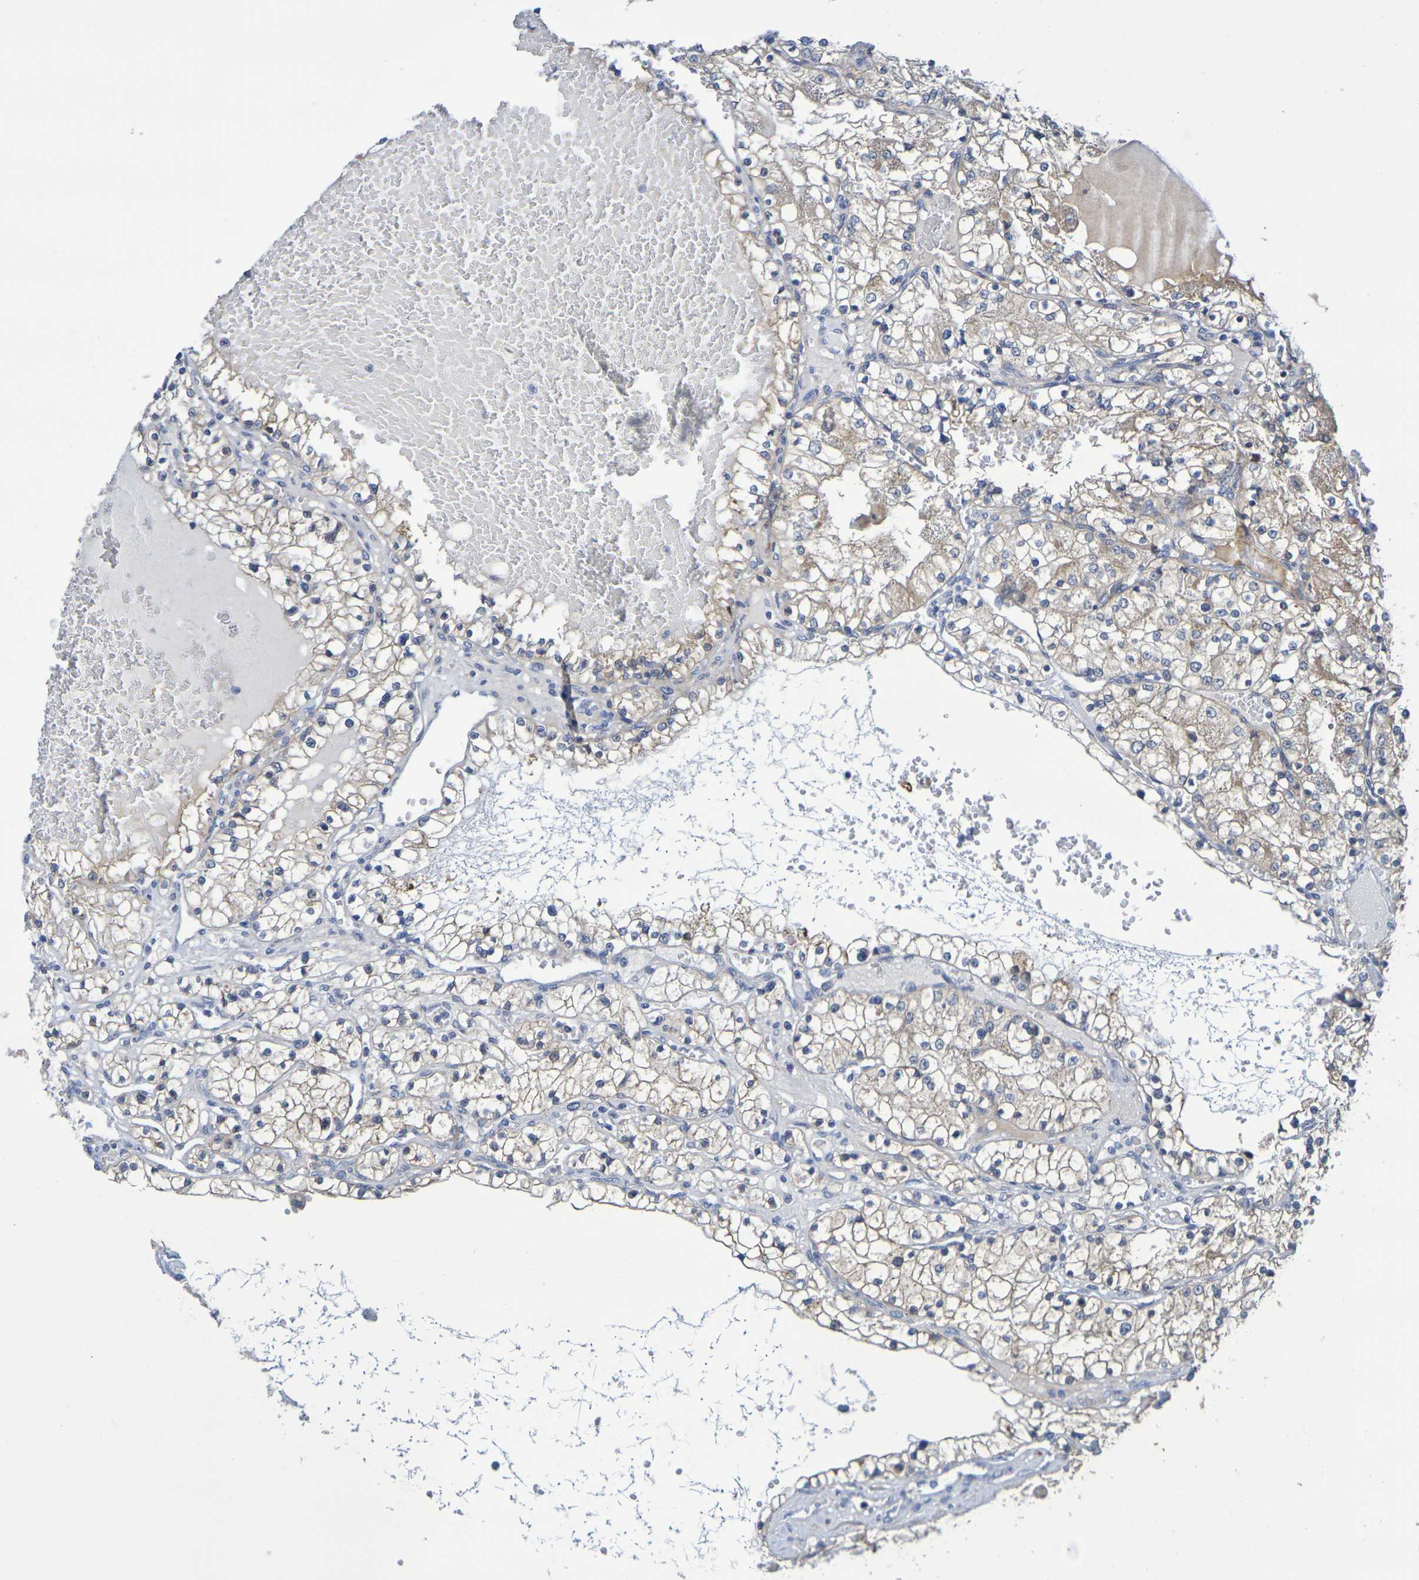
{"staining": {"intensity": "weak", "quantity": "<25%", "location": "cytoplasmic/membranous"}, "tissue": "renal cancer", "cell_type": "Tumor cells", "image_type": "cancer", "snomed": [{"axis": "morphology", "description": "Adenocarcinoma, NOS"}, {"axis": "topography", "description": "Kidney"}], "caption": "The immunohistochemistry photomicrograph has no significant positivity in tumor cells of renal cancer (adenocarcinoma) tissue. Brightfield microscopy of immunohistochemistry stained with DAB (brown) and hematoxylin (blue), captured at high magnification.", "gene": "SDC4", "patient": {"sex": "male", "age": 68}}